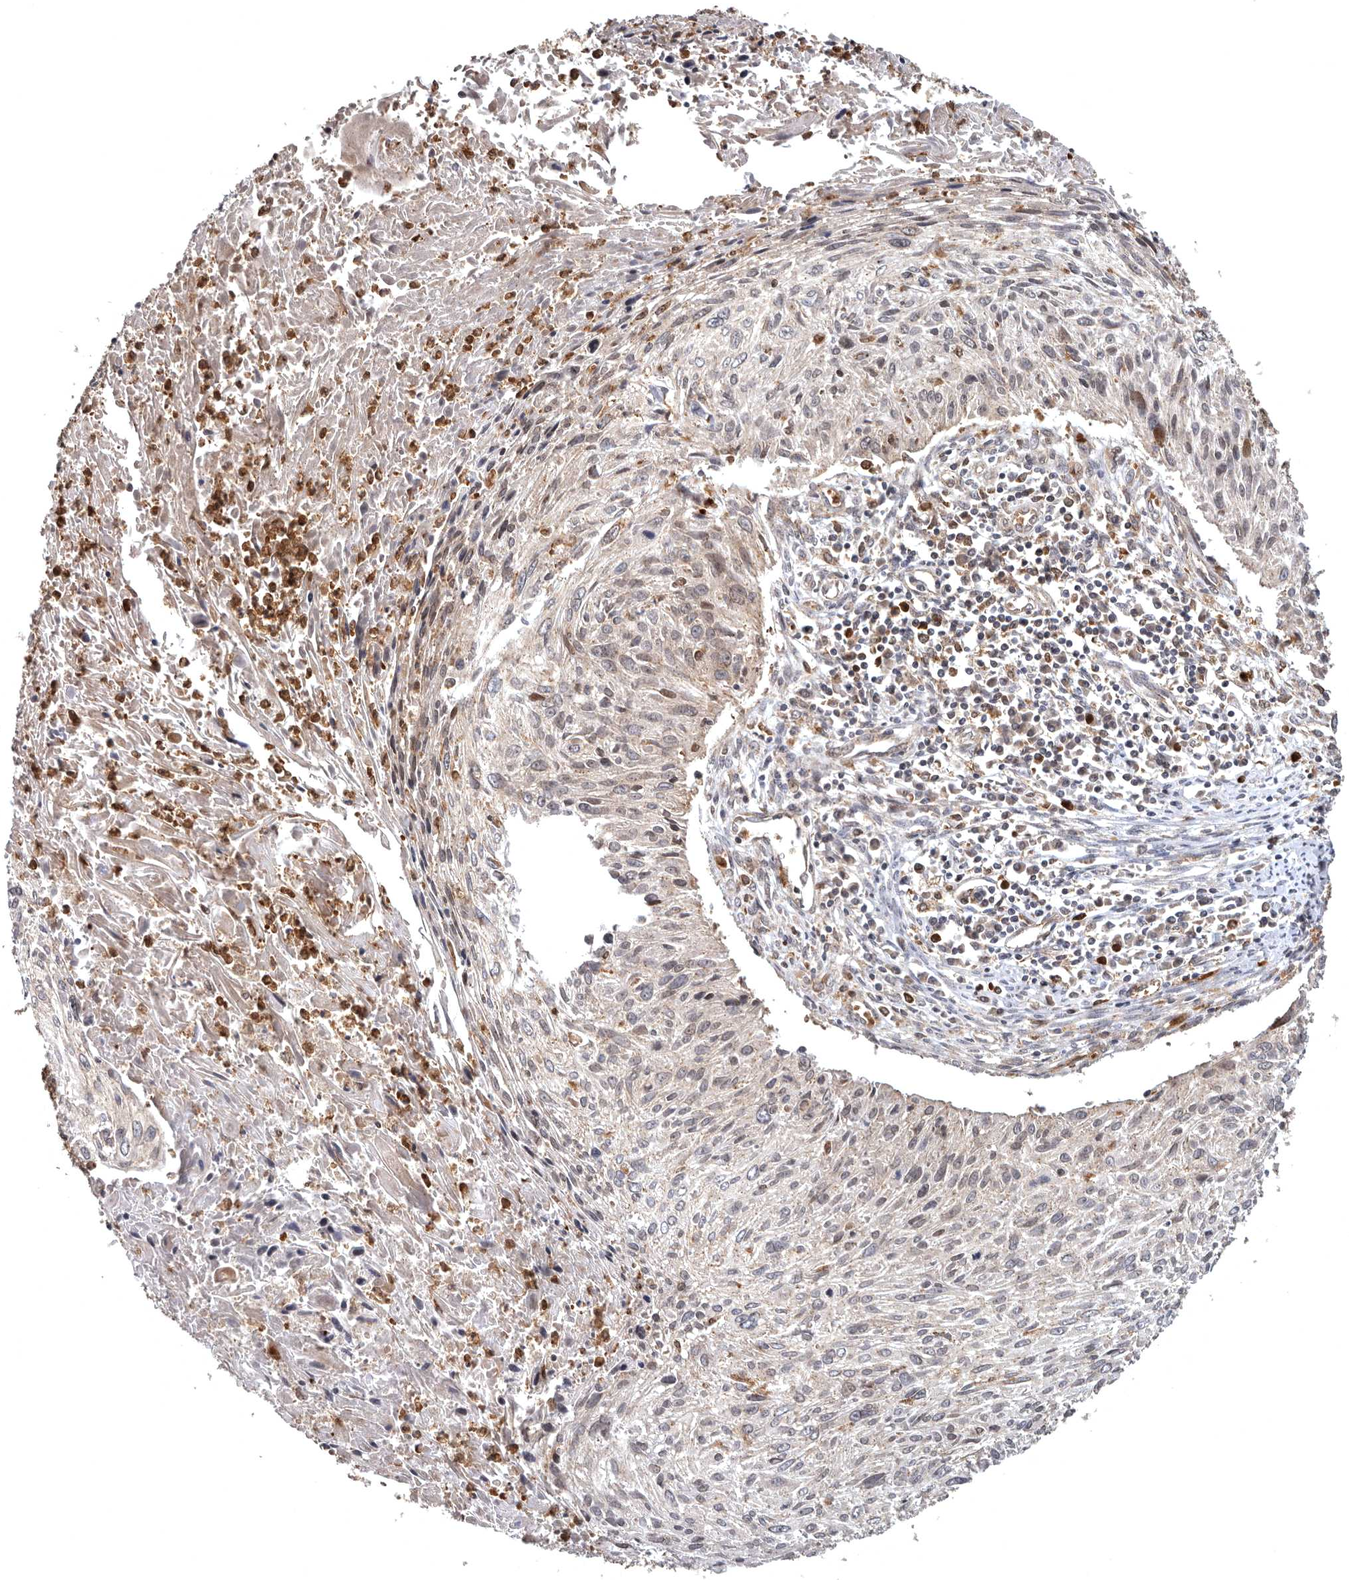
{"staining": {"intensity": "weak", "quantity": "<25%", "location": "cytoplasmic/membranous"}, "tissue": "cervical cancer", "cell_type": "Tumor cells", "image_type": "cancer", "snomed": [{"axis": "morphology", "description": "Squamous cell carcinoma, NOS"}, {"axis": "topography", "description": "Cervix"}], "caption": "Human cervical cancer (squamous cell carcinoma) stained for a protein using immunohistochemistry shows no expression in tumor cells.", "gene": "FGFR4", "patient": {"sex": "female", "age": 51}}